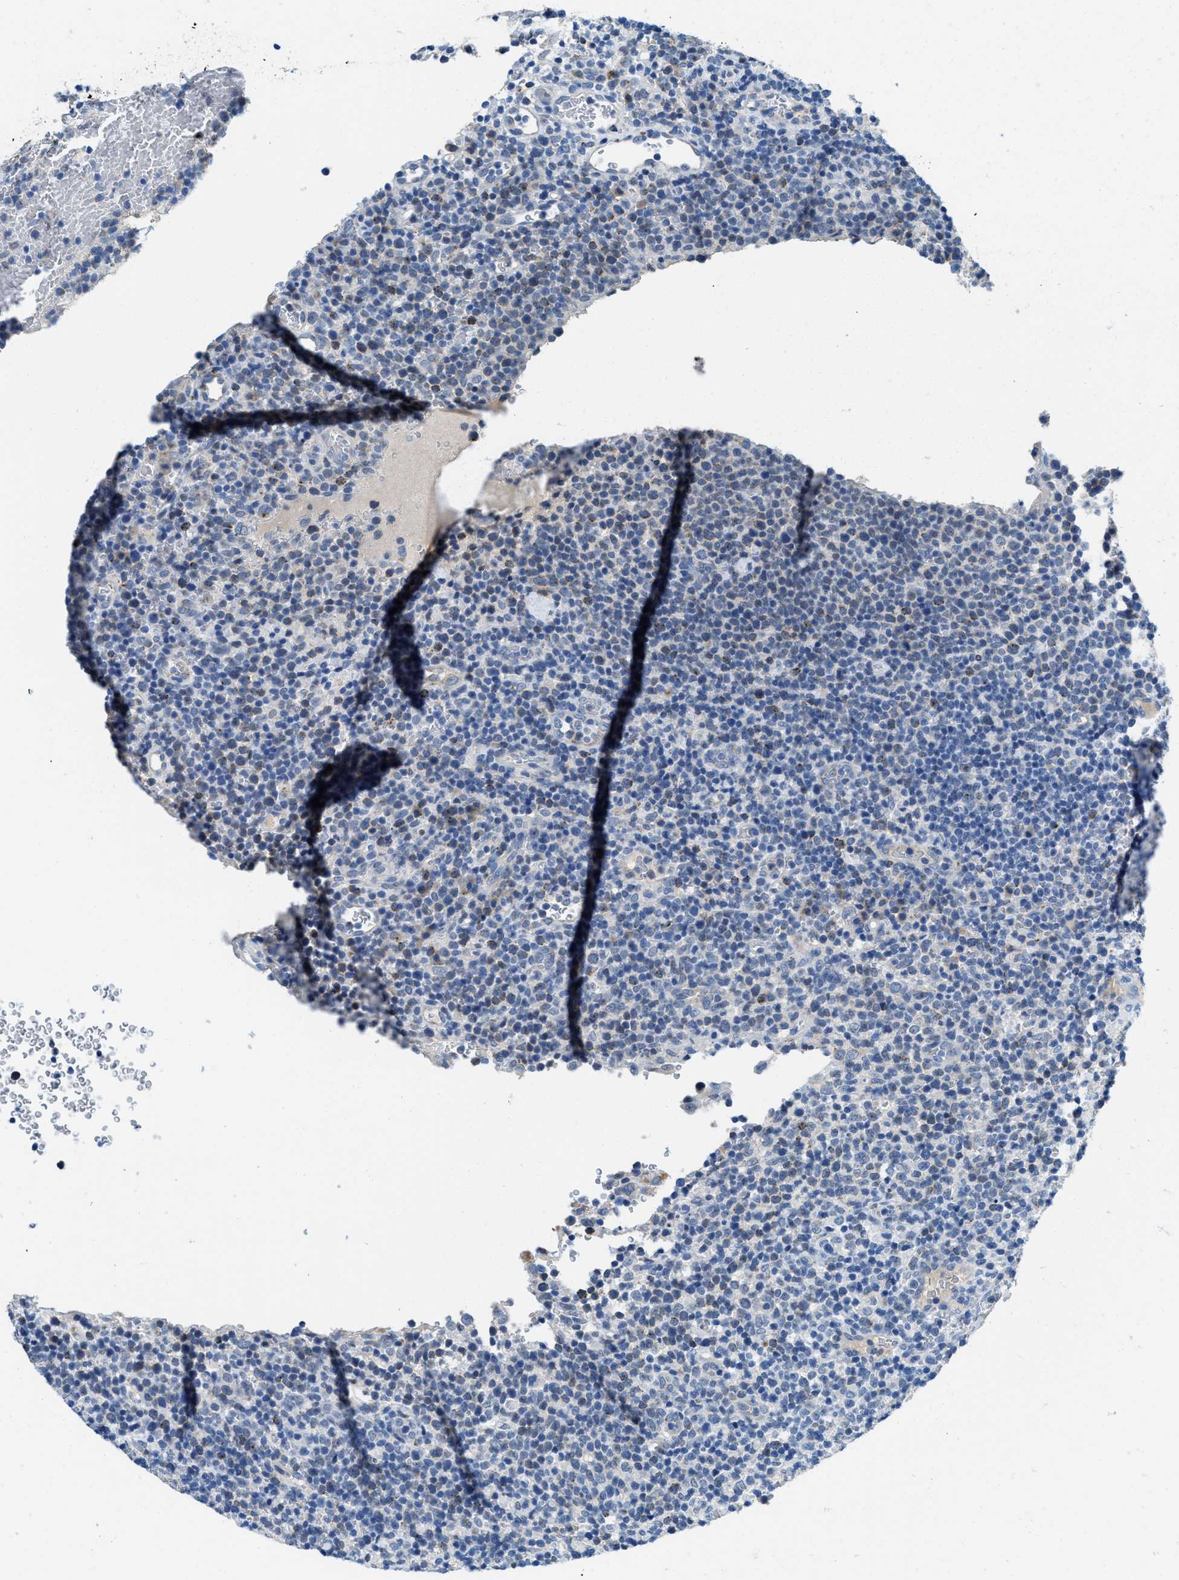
{"staining": {"intensity": "negative", "quantity": "none", "location": "none"}, "tissue": "lymphoma", "cell_type": "Tumor cells", "image_type": "cancer", "snomed": [{"axis": "morphology", "description": "Malignant lymphoma, non-Hodgkin's type, High grade"}, {"axis": "topography", "description": "Lymph node"}], "caption": "Immunohistochemical staining of malignant lymphoma, non-Hodgkin's type (high-grade) exhibits no significant positivity in tumor cells.", "gene": "TSPAN3", "patient": {"sex": "male", "age": 61}}